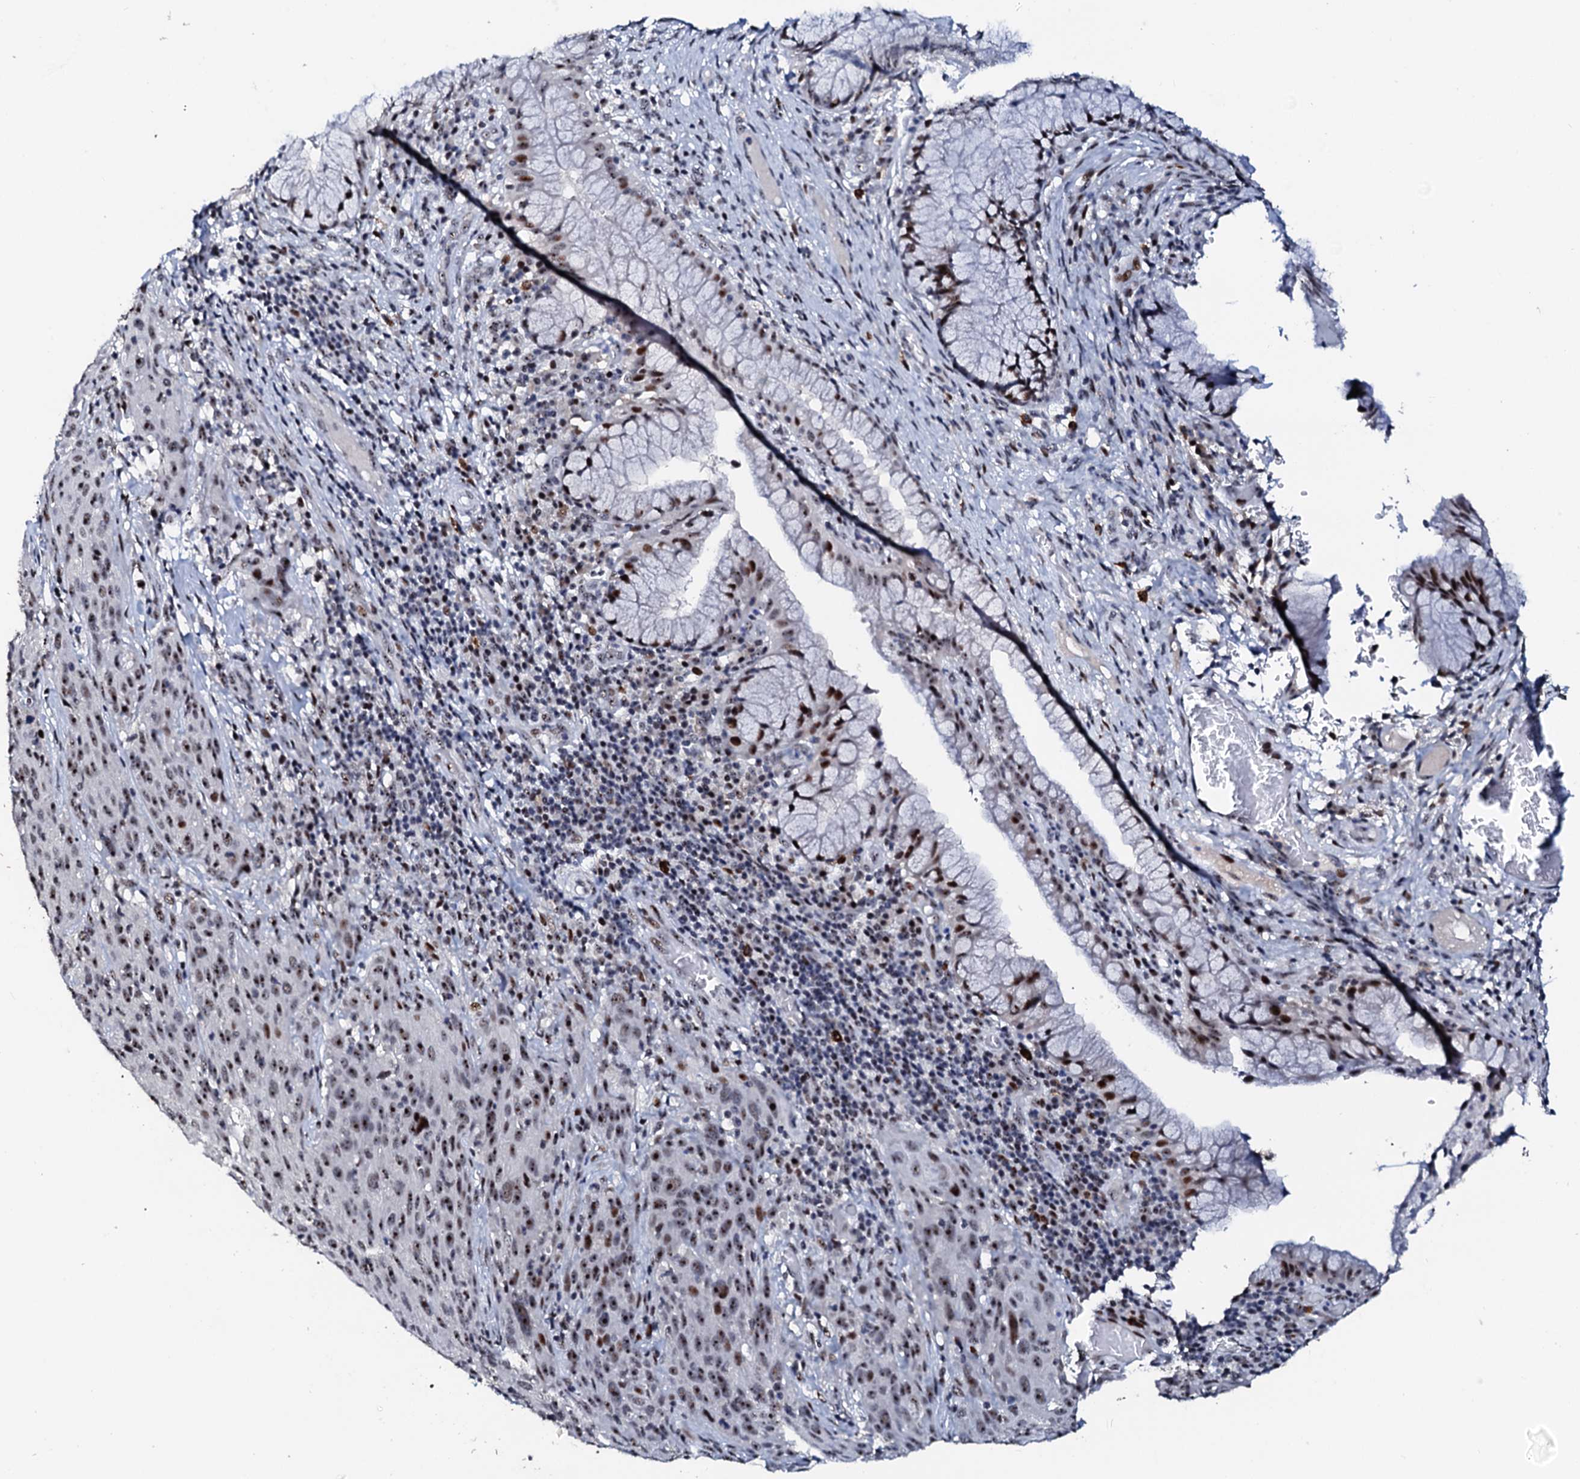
{"staining": {"intensity": "moderate", "quantity": "25%-75%", "location": "nuclear"}, "tissue": "cervical cancer", "cell_type": "Tumor cells", "image_type": "cancer", "snomed": [{"axis": "morphology", "description": "Squamous cell carcinoma, NOS"}, {"axis": "topography", "description": "Cervix"}], "caption": "DAB (3,3'-diaminobenzidine) immunohistochemical staining of cervical cancer (squamous cell carcinoma) reveals moderate nuclear protein positivity in approximately 25%-75% of tumor cells. The staining is performed using DAB brown chromogen to label protein expression. The nuclei are counter-stained blue using hematoxylin.", "gene": "NEUROG3", "patient": {"sex": "female", "age": 50}}